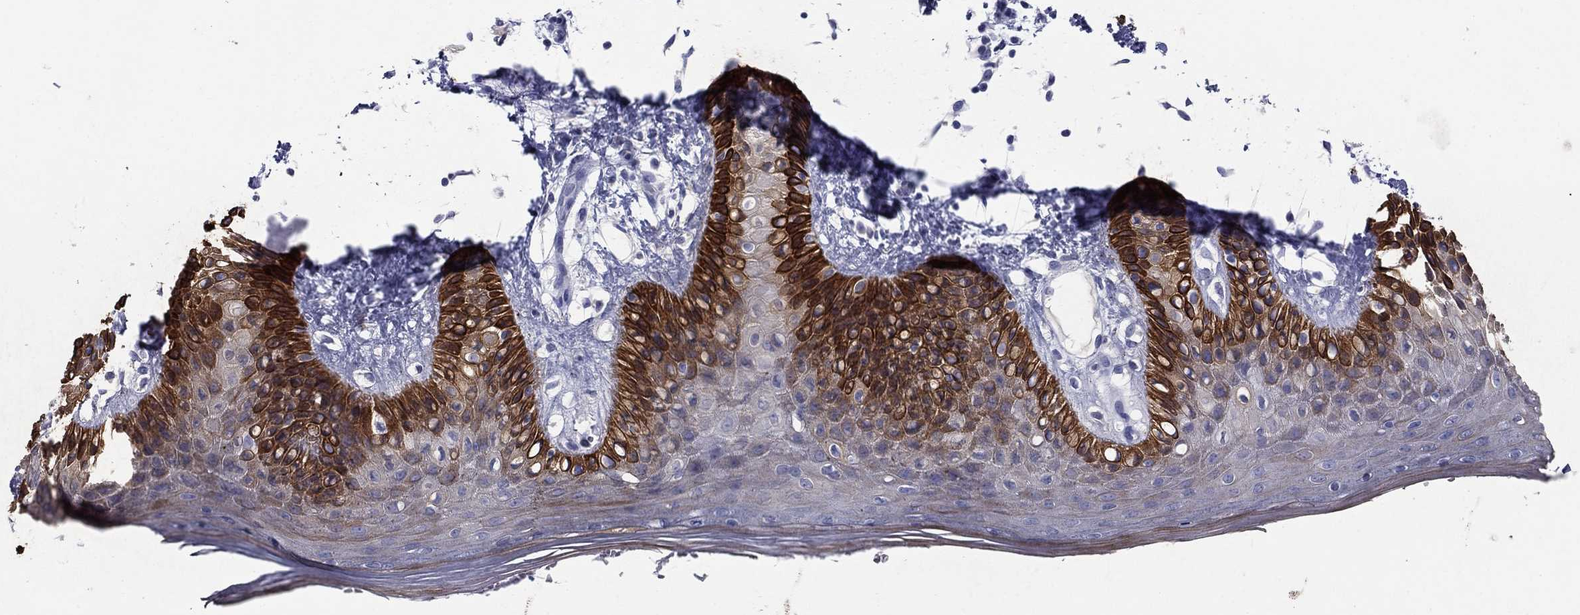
{"staining": {"intensity": "strong", "quantity": "25%-75%", "location": "cytoplasmic/membranous"}, "tissue": "skin", "cell_type": "Epidermal cells", "image_type": "normal", "snomed": [{"axis": "morphology", "description": "Normal tissue, NOS"}, {"axis": "topography", "description": "Anal"}], "caption": "Brown immunohistochemical staining in normal human skin exhibits strong cytoplasmic/membranous positivity in approximately 25%-75% of epidermal cells.", "gene": "KRT75", "patient": {"sex": "male", "age": 36}}